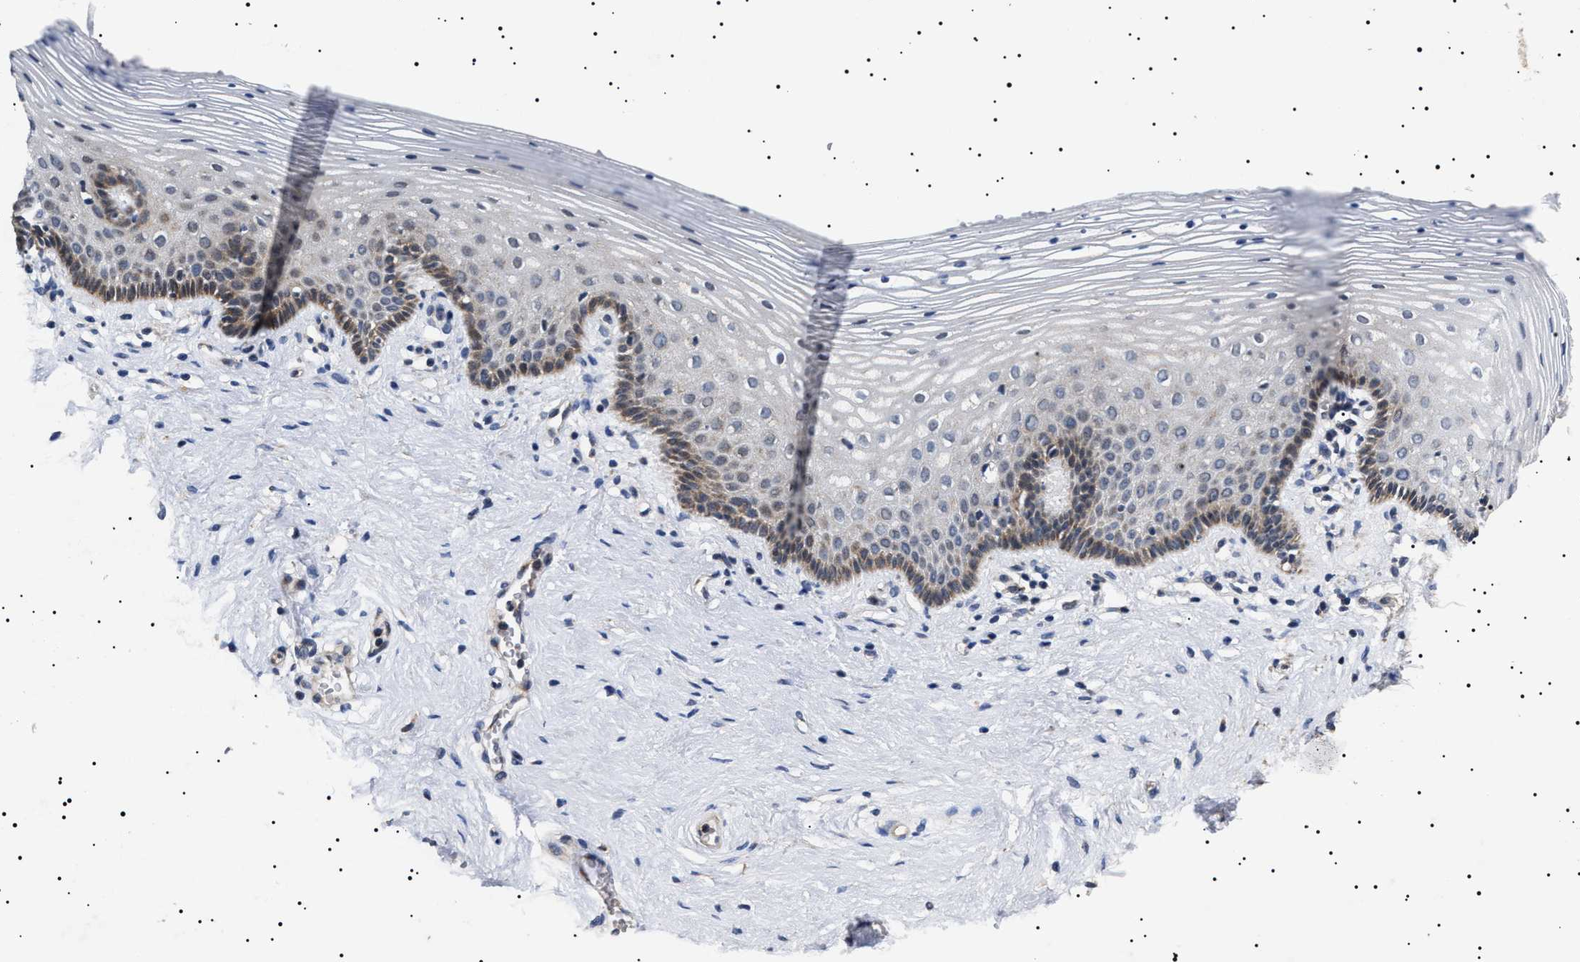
{"staining": {"intensity": "moderate", "quantity": "<25%", "location": "cytoplasmic/membranous"}, "tissue": "vagina", "cell_type": "Squamous epithelial cells", "image_type": "normal", "snomed": [{"axis": "morphology", "description": "Normal tissue, NOS"}, {"axis": "topography", "description": "Vagina"}], "caption": "Immunohistochemistry (IHC) photomicrograph of normal vagina: human vagina stained using IHC exhibits low levels of moderate protein expression localized specifically in the cytoplasmic/membranous of squamous epithelial cells, appearing as a cytoplasmic/membranous brown color.", "gene": "RAB34", "patient": {"sex": "female", "age": 32}}